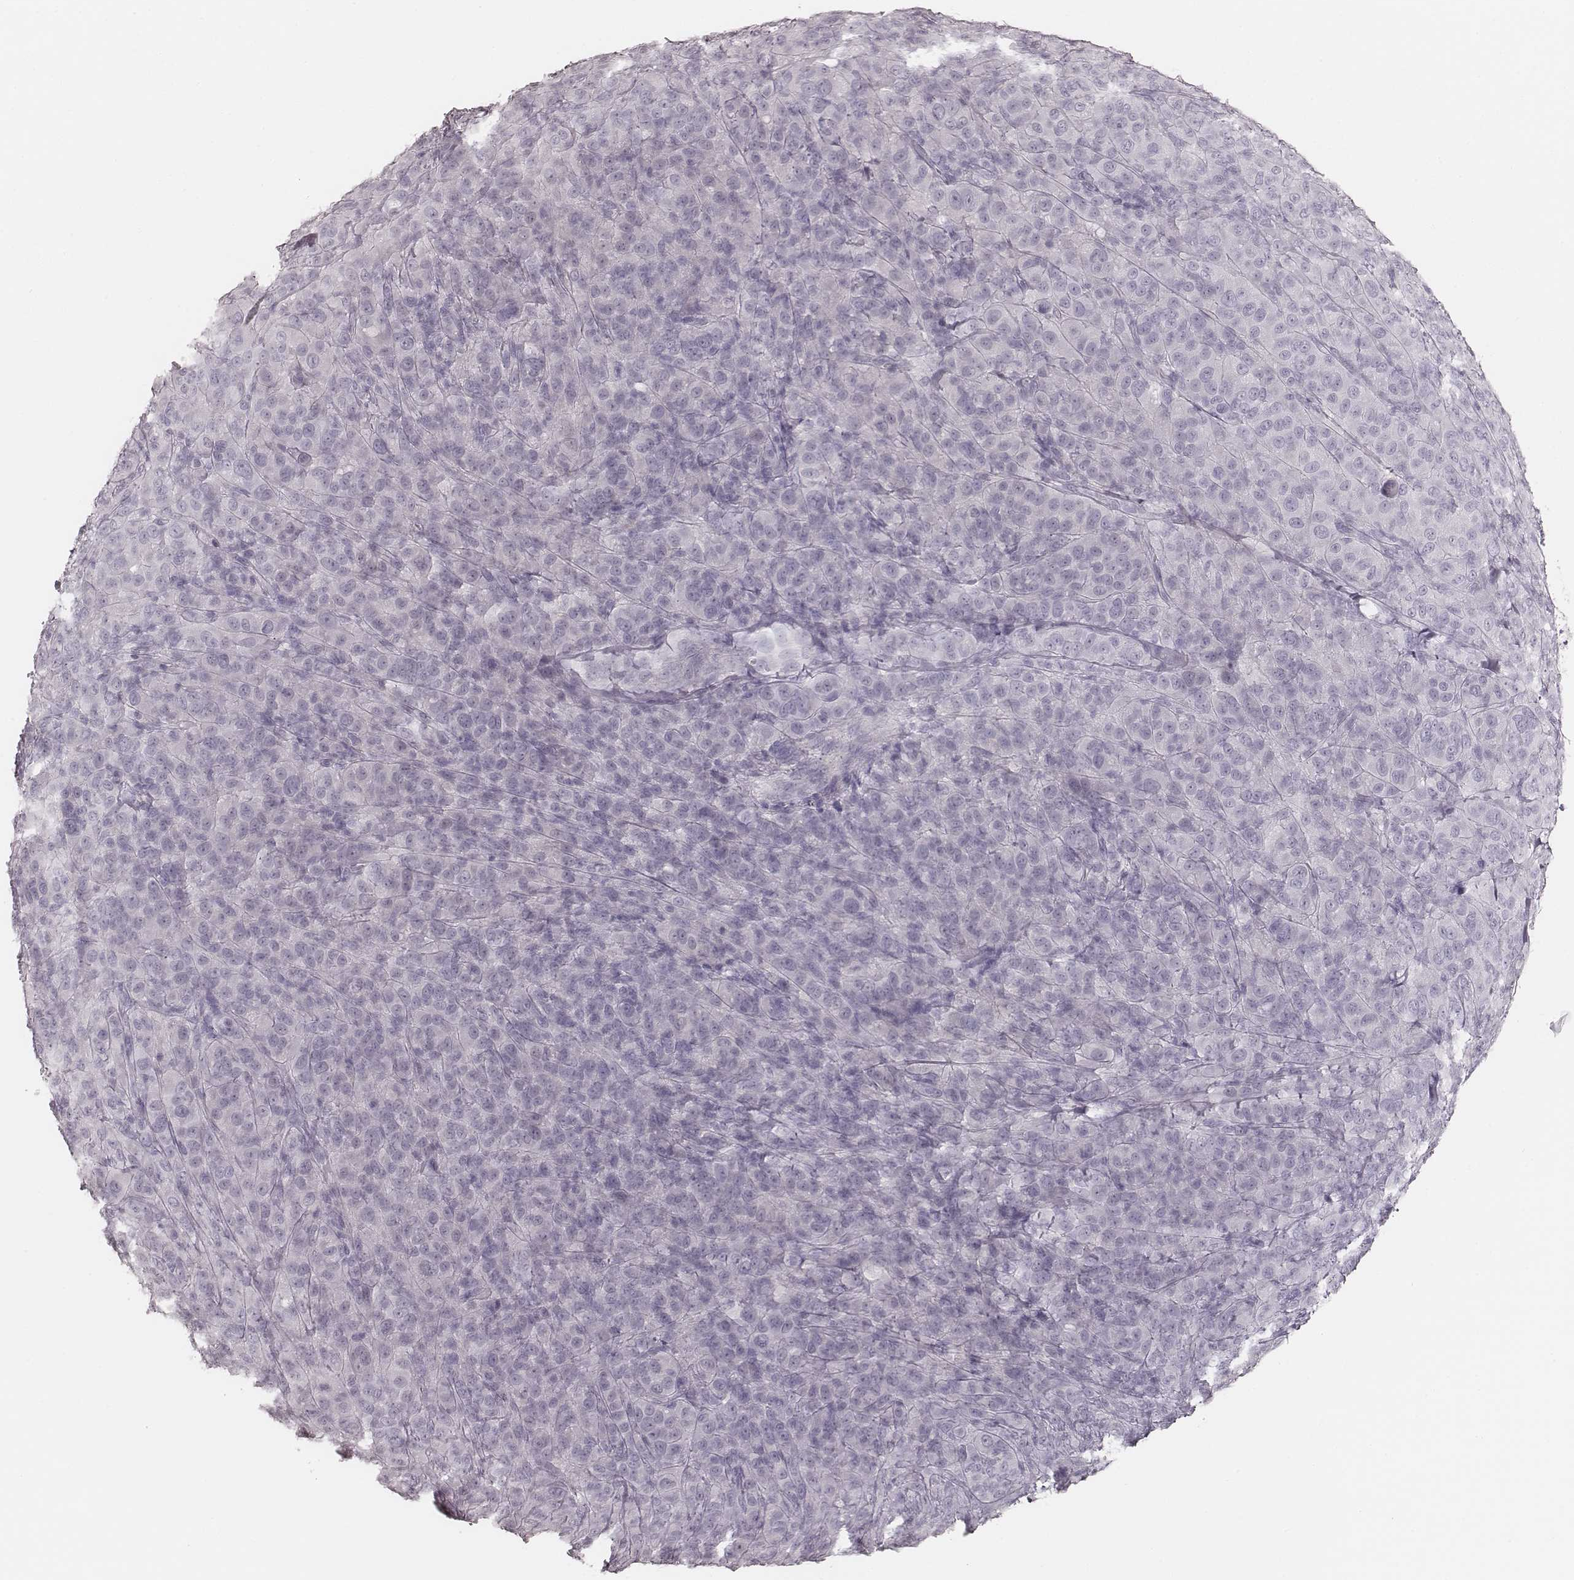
{"staining": {"intensity": "negative", "quantity": "none", "location": "none"}, "tissue": "melanoma", "cell_type": "Tumor cells", "image_type": "cancer", "snomed": [{"axis": "morphology", "description": "Malignant melanoma, NOS"}, {"axis": "topography", "description": "Skin"}], "caption": "Immunohistochemistry image of melanoma stained for a protein (brown), which exhibits no positivity in tumor cells.", "gene": "KRT26", "patient": {"sex": "female", "age": 87}}